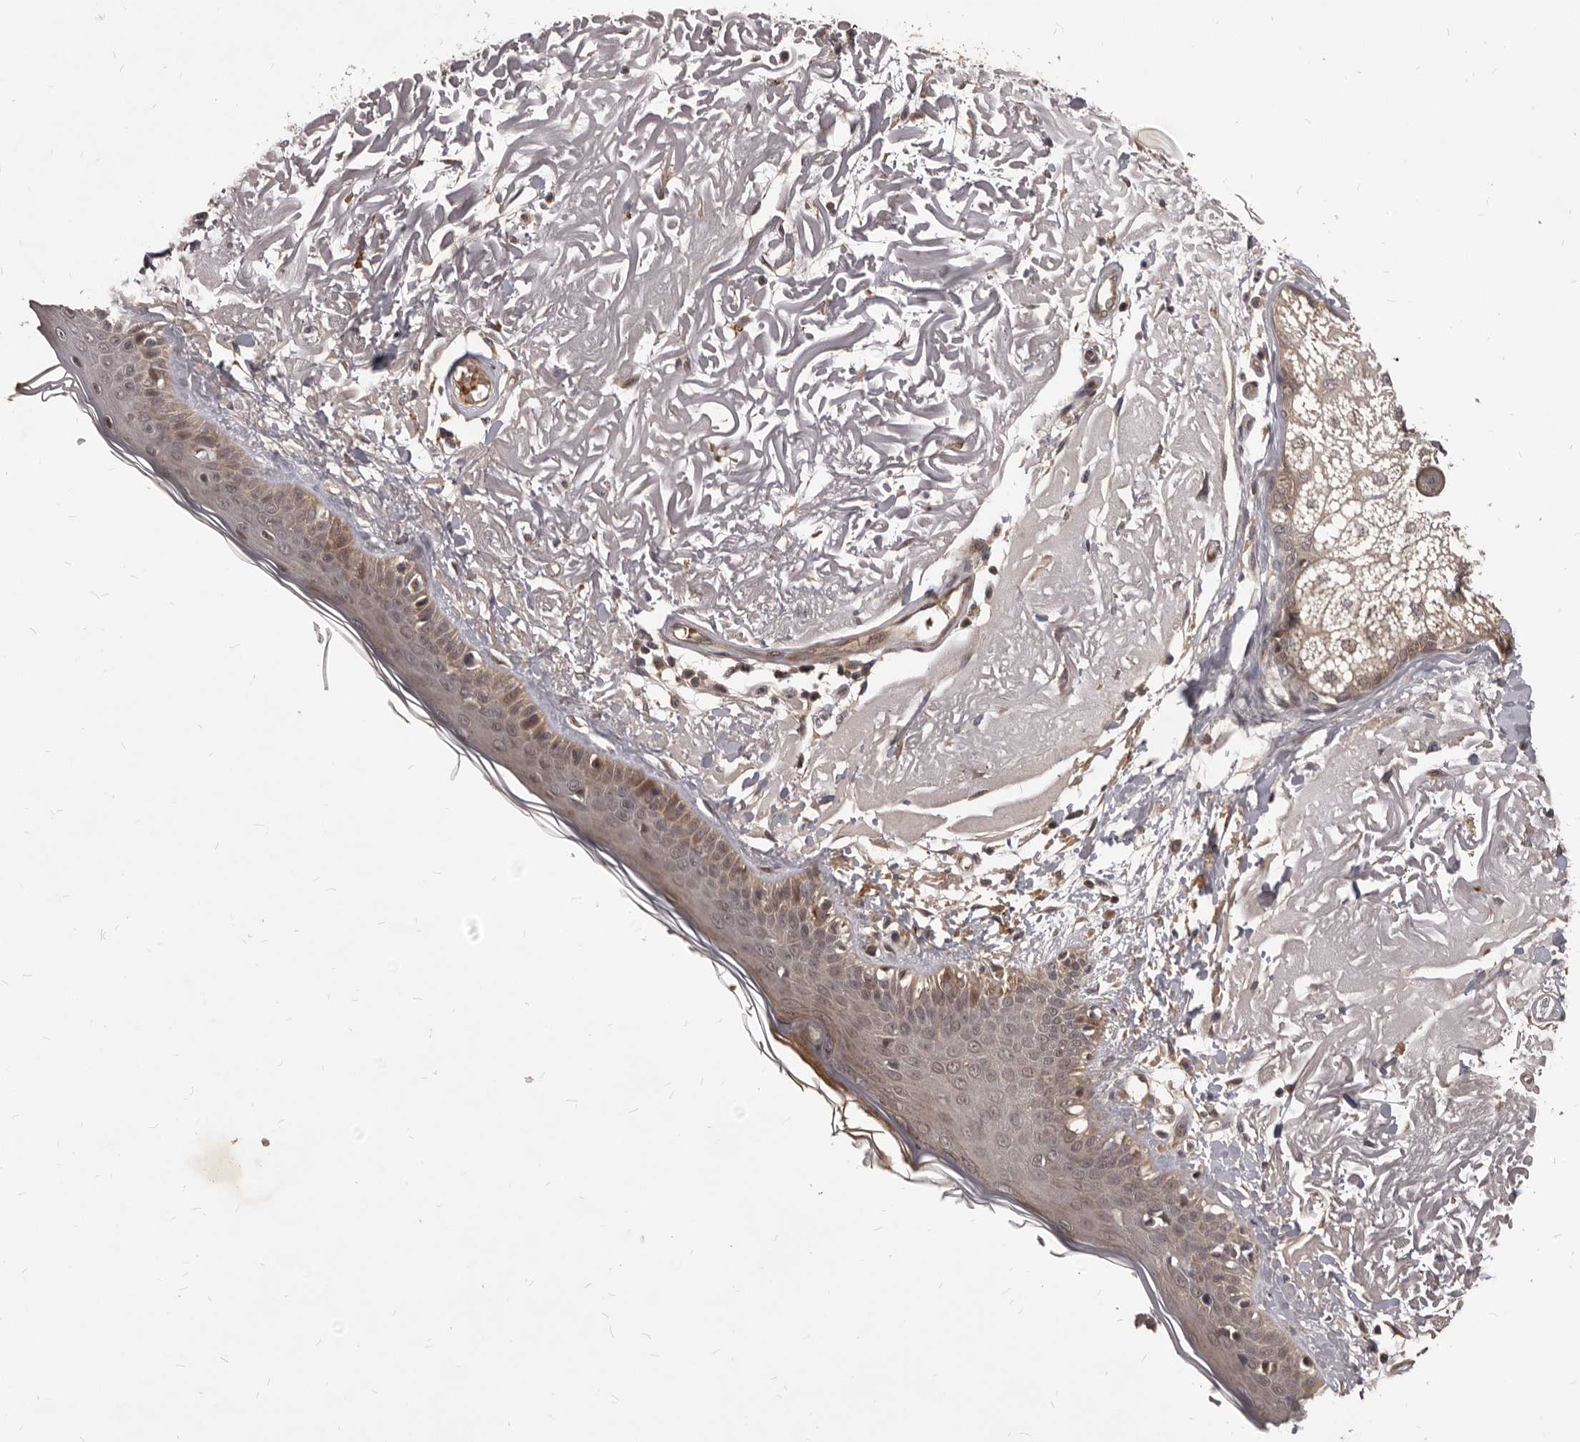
{"staining": {"intensity": "moderate", "quantity": ">75%", "location": "cytoplasmic/membranous"}, "tissue": "skin", "cell_type": "Fibroblasts", "image_type": "normal", "snomed": [{"axis": "morphology", "description": "Normal tissue, NOS"}, {"axis": "topography", "description": "Skin"}, {"axis": "topography", "description": "Skeletal muscle"}], "caption": "Immunohistochemistry (DAB (3,3'-diaminobenzidine)) staining of normal skin shows moderate cytoplasmic/membranous protein positivity in about >75% of fibroblasts.", "gene": "GABPB2", "patient": {"sex": "male", "age": 83}}